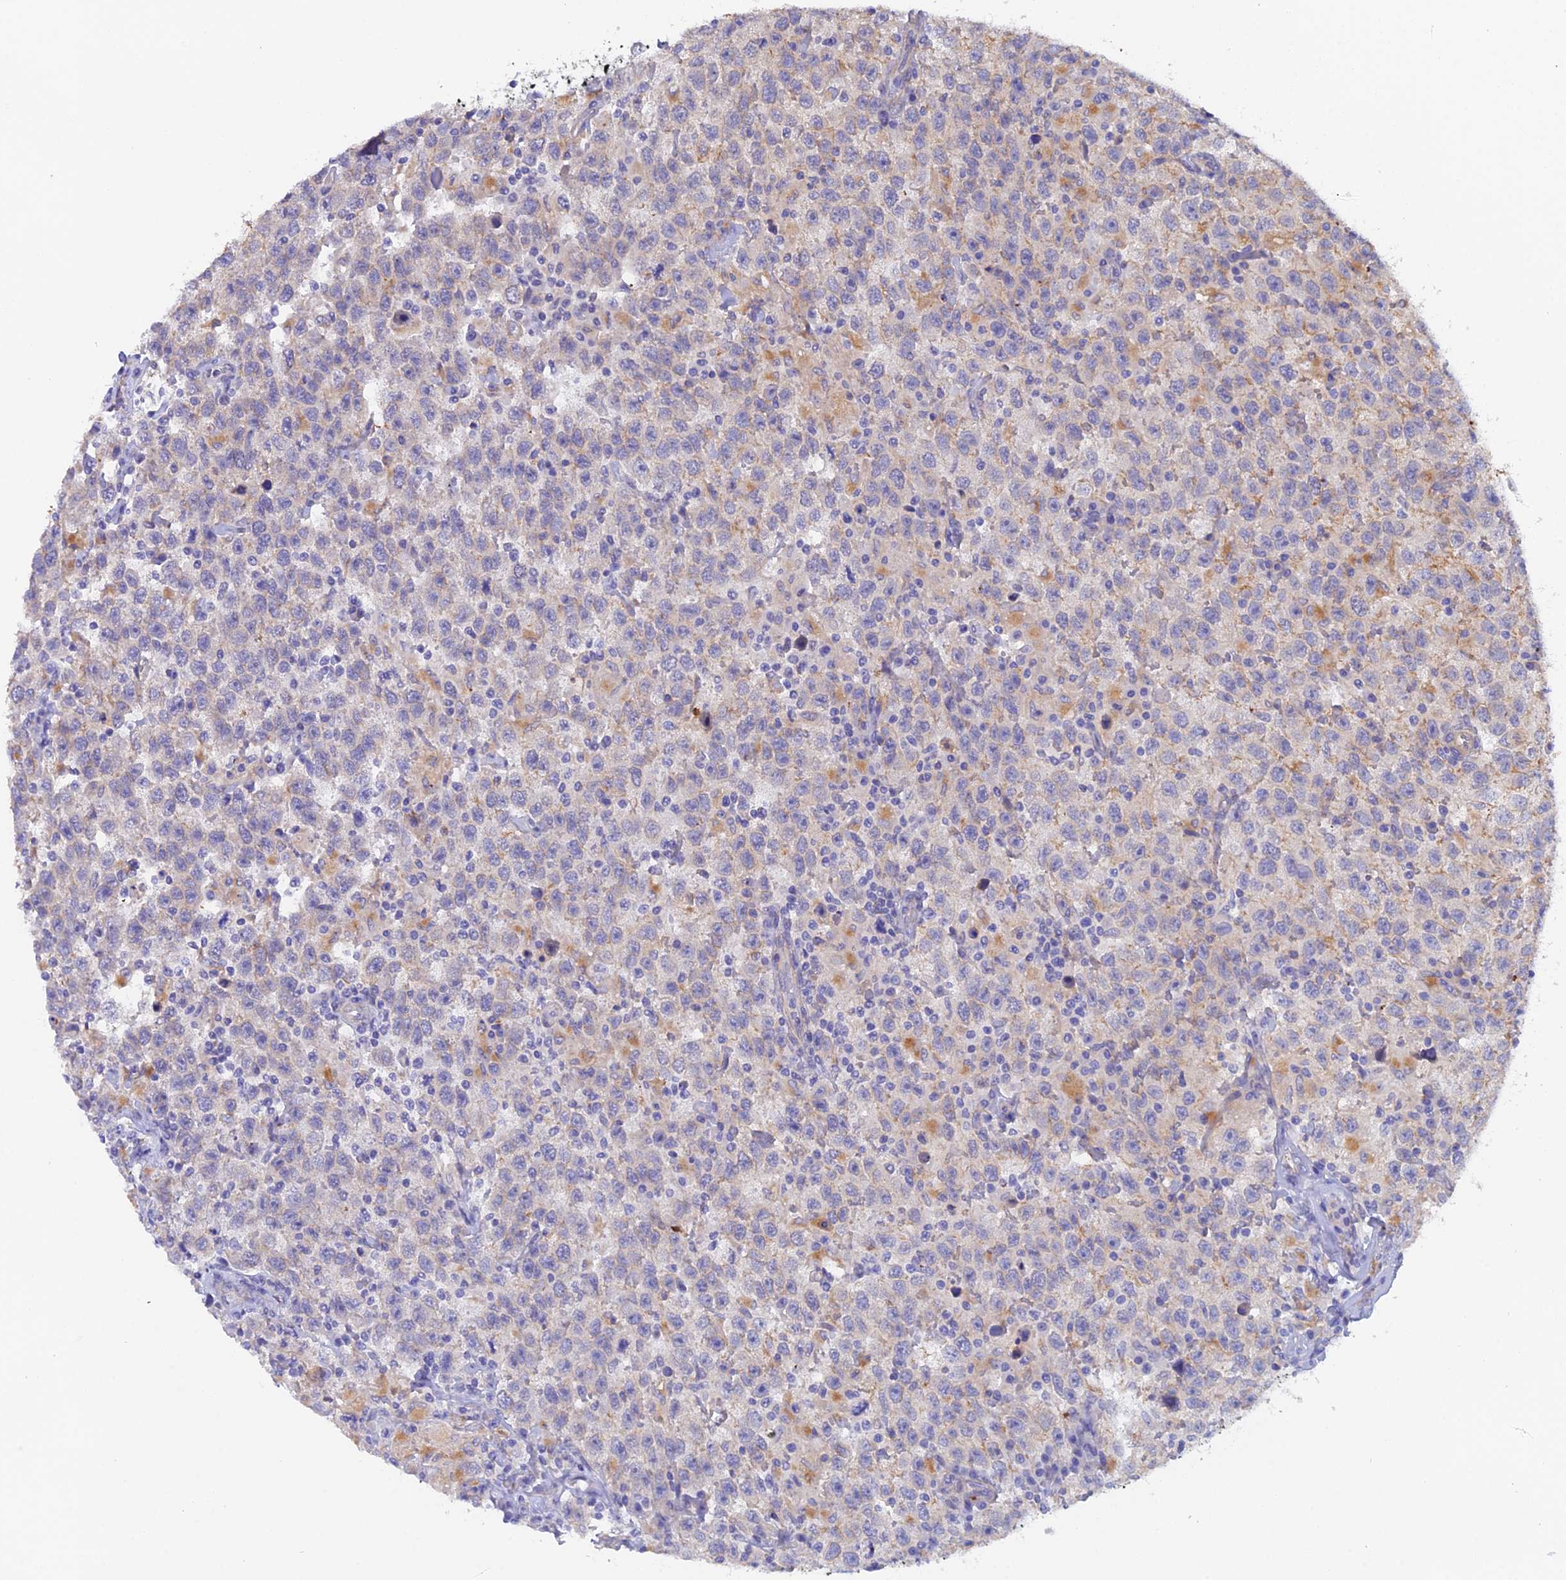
{"staining": {"intensity": "negative", "quantity": "none", "location": "none"}, "tissue": "testis cancer", "cell_type": "Tumor cells", "image_type": "cancer", "snomed": [{"axis": "morphology", "description": "Seminoma, NOS"}, {"axis": "topography", "description": "Testis"}], "caption": "IHC image of neoplastic tissue: human seminoma (testis) stained with DAB reveals no significant protein positivity in tumor cells.", "gene": "FZR1", "patient": {"sex": "male", "age": 41}}